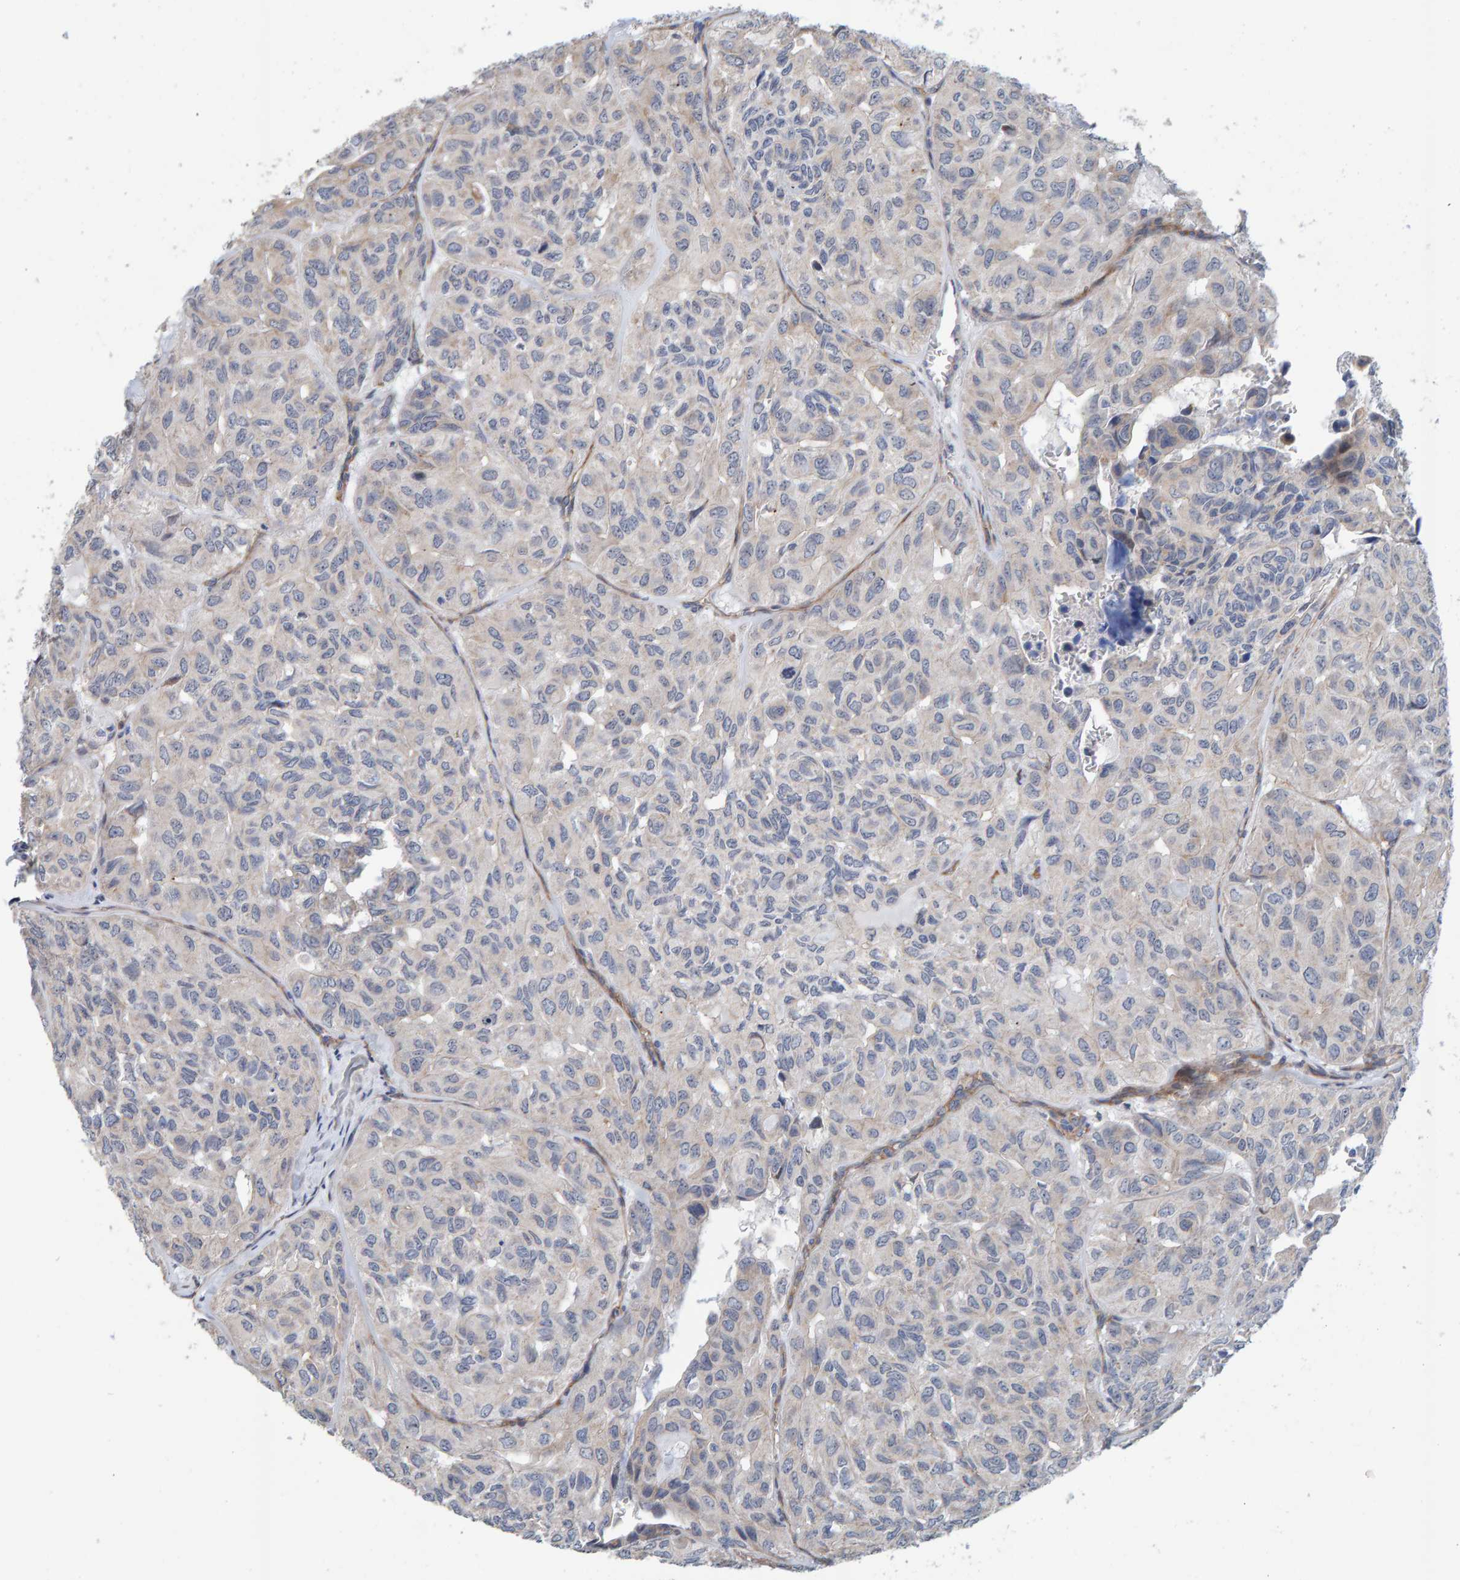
{"staining": {"intensity": "weak", "quantity": "<25%", "location": "cytoplasmic/membranous"}, "tissue": "head and neck cancer", "cell_type": "Tumor cells", "image_type": "cancer", "snomed": [{"axis": "morphology", "description": "Adenocarcinoma, NOS"}, {"axis": "topography", "description": "Salivary gland, NOS"}, {"axis": "topography", "description": "Head-Neck"}], "caption": "Head and neck cancer (adenocarcinoma) was stained to show a protein in brown. There is no significant staining in tumor cells.", "gene": "RGP1", "patient": {"sex": "female", "age": 76}}